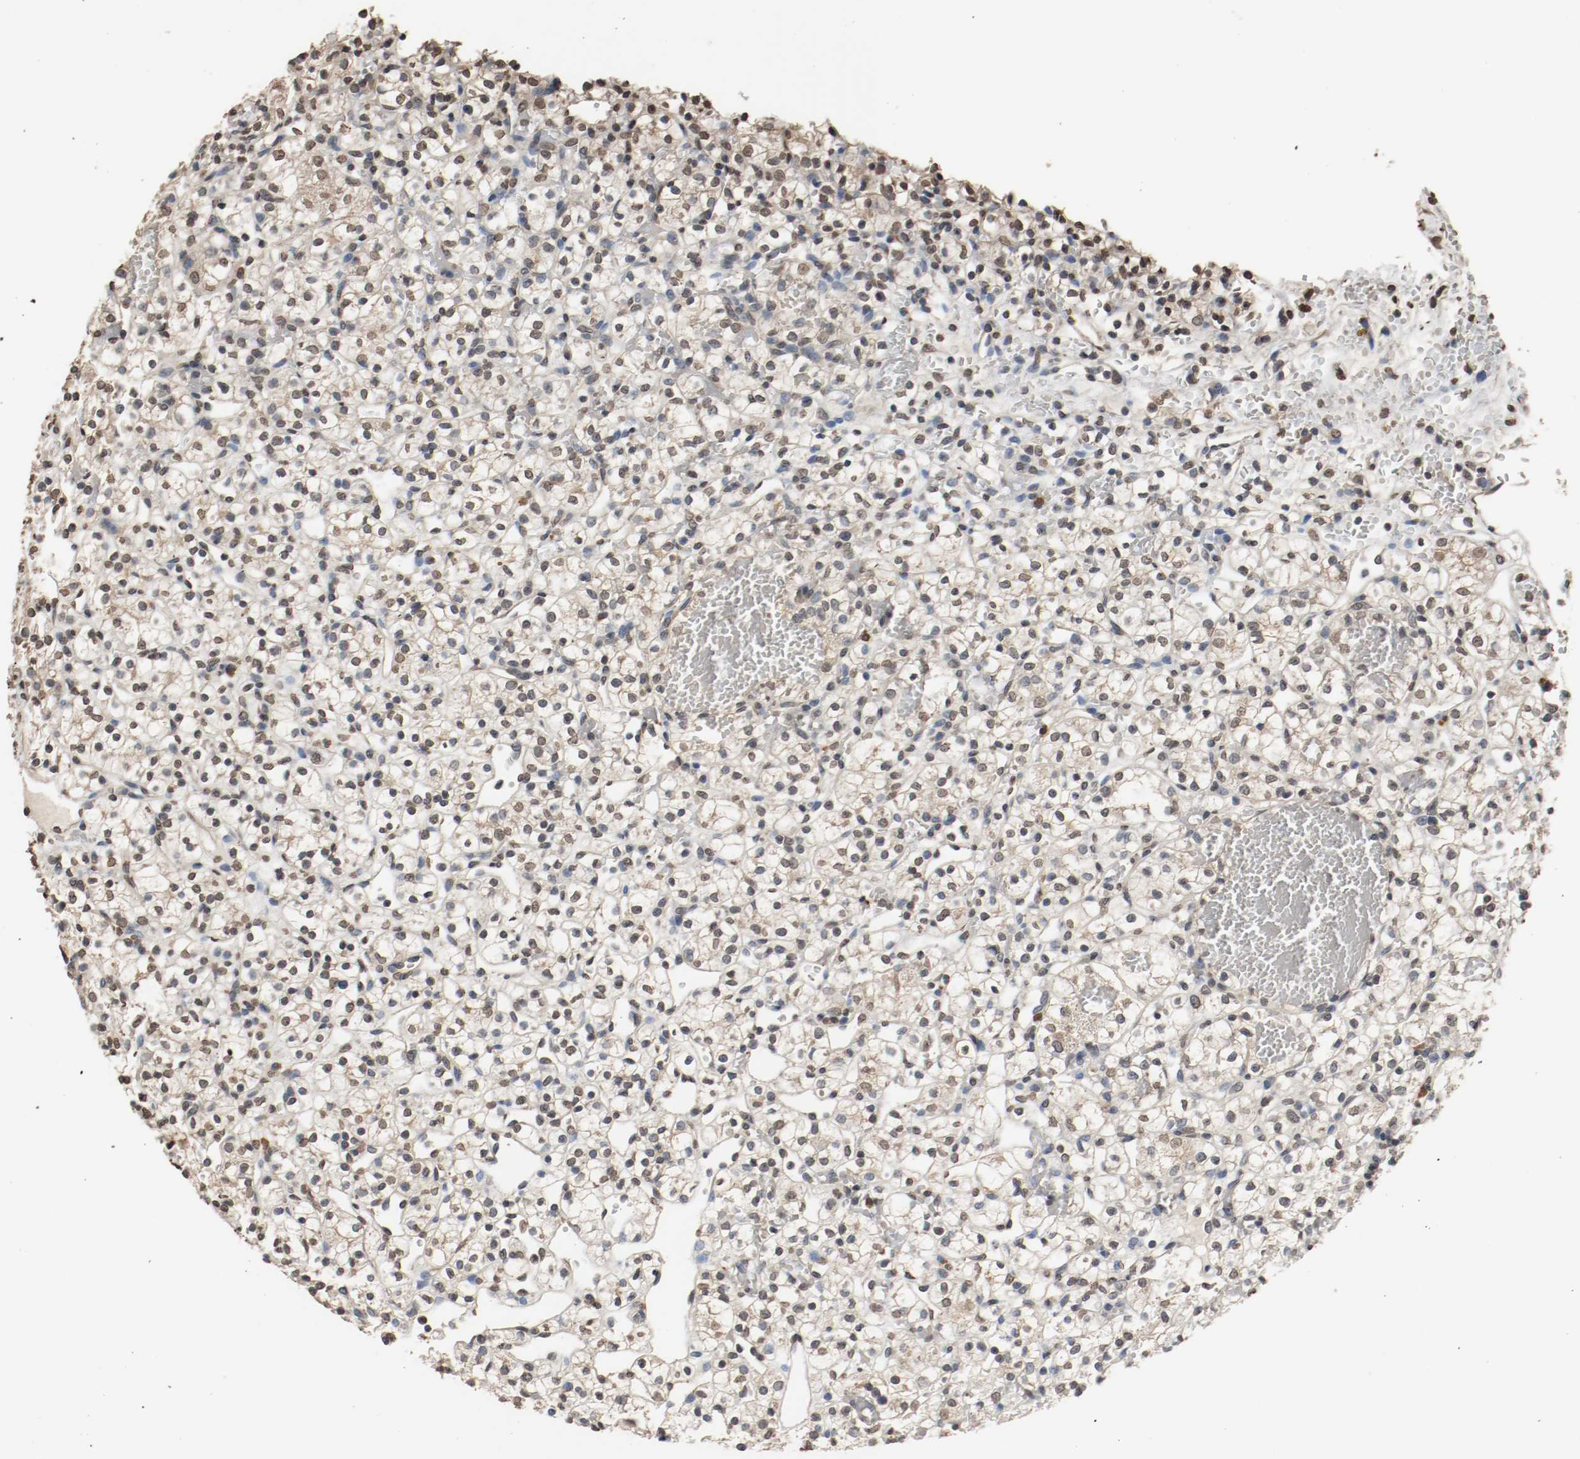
{"staining": {"intensity": "weak", "quantity": "<25%", "location": "nuclear"}, "tissue": "renal cancer", "cell_type": "Tumor cells", "image_type": "cancer", "snomed": [{"axis": "morphology", "description": "Adenocarcinoma, NOS"}, {"axis": "topography", "description": "Kidney"}], "caption": "This is a micrograph of immunohistochemistry (IHC) staining of adenocarcinoma (renal), which shows no staining in tumor cells. Brightfield microscopy of IHC stained with DAB (3,3'-diaminobenzidine) (brown) and hematoxylin (blue), captured at high magnification.", "gene": "RTN4", "patient": {"sex": "female", "age": 60}}